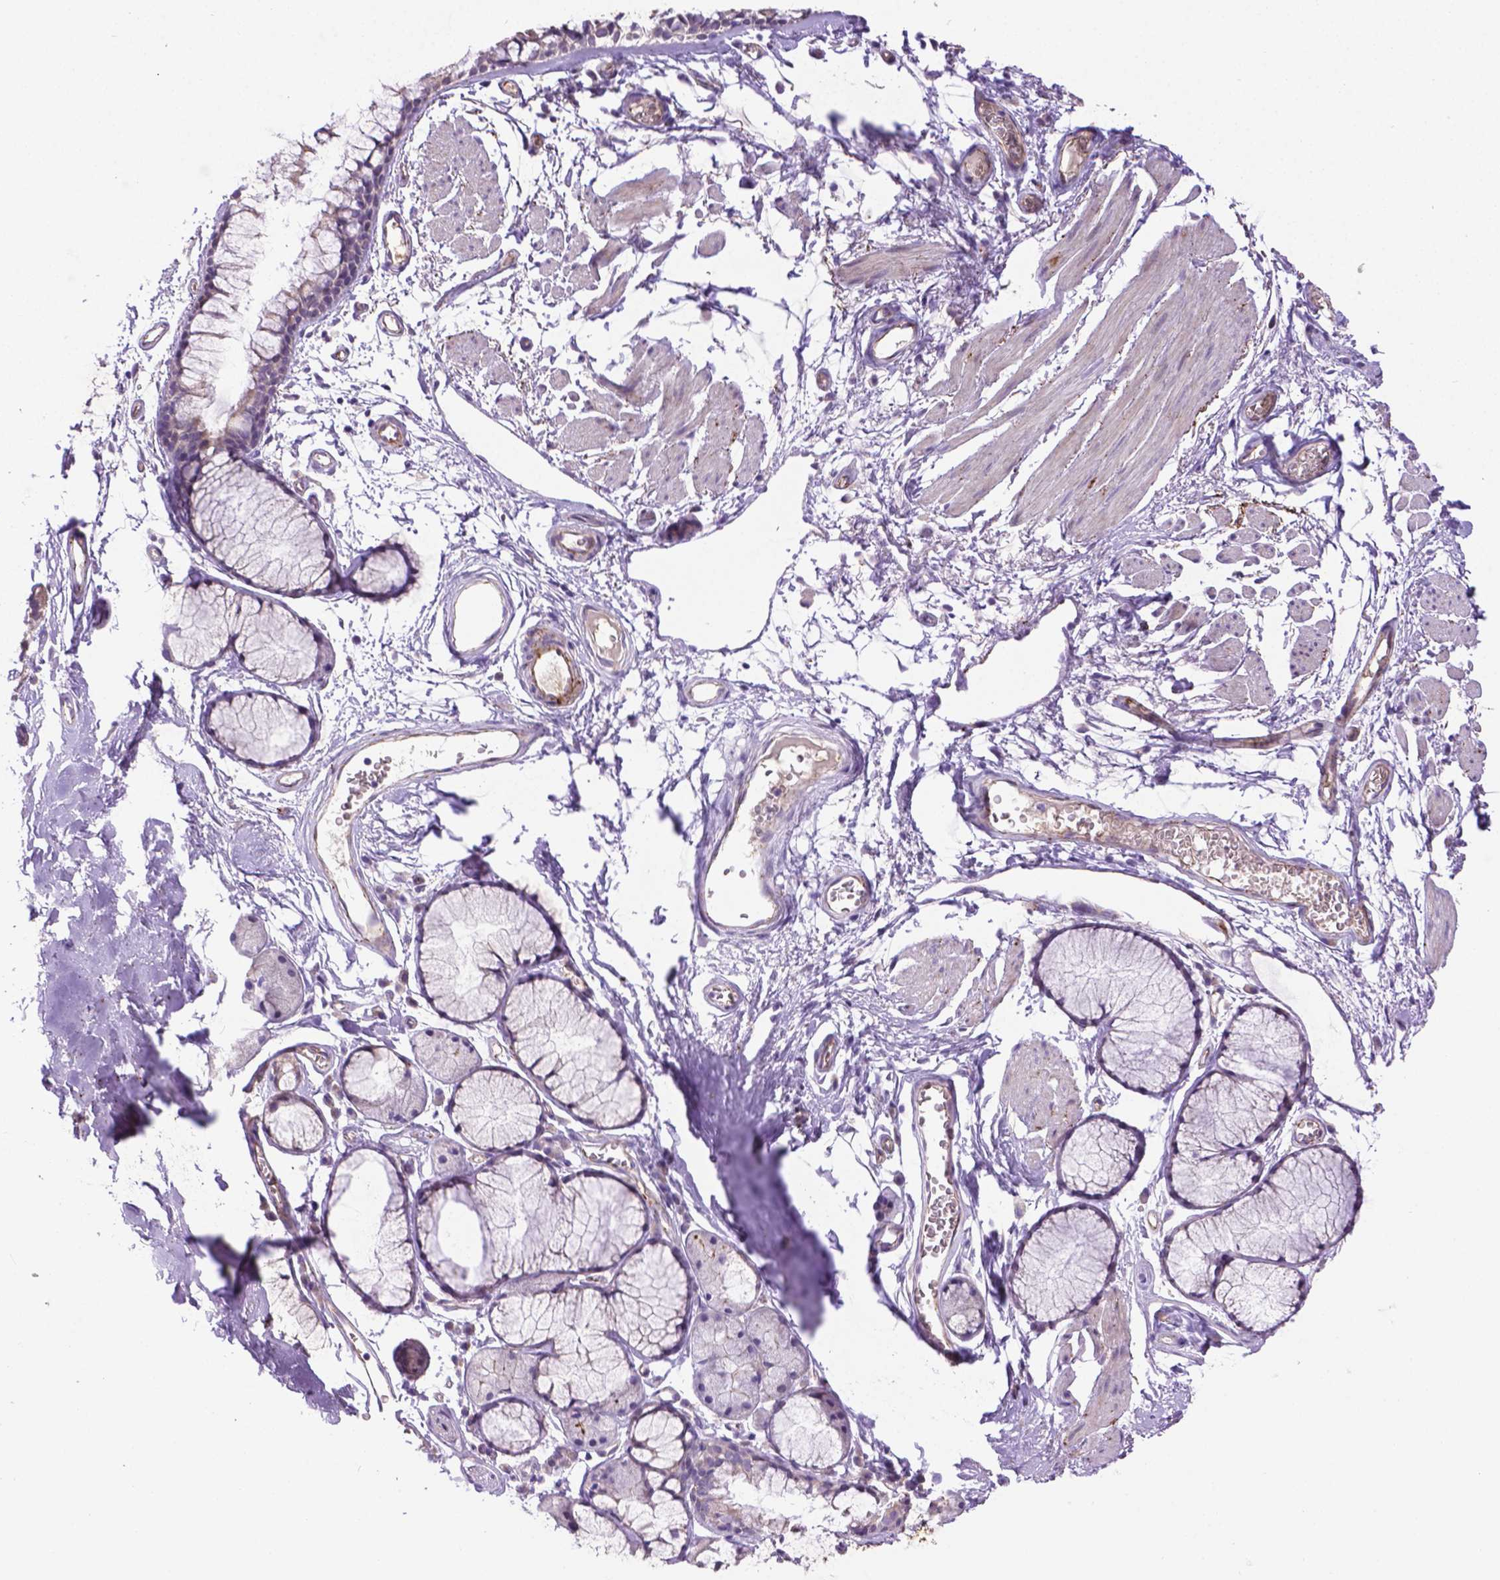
{"staining": {"intensity": "negative", "quantity": "none", "location": "none"}, "tissue": "adipose tissue", "cell_type": "Adipocytes", "image_type": "normal", "snomed": [{"axis": "morphology", "description": "Normal tissue, NOS"}, {"axis": "topography", "description": "Cartilage tissue"}, {"axis": "topography", "description": "Bronchus"}], "caption": "Immunohistochemistry of benign human adipose tissue displays no positivity in adipocytes.", "gene": "CCER2", "patient": {"sex": "female", "age": 79}}